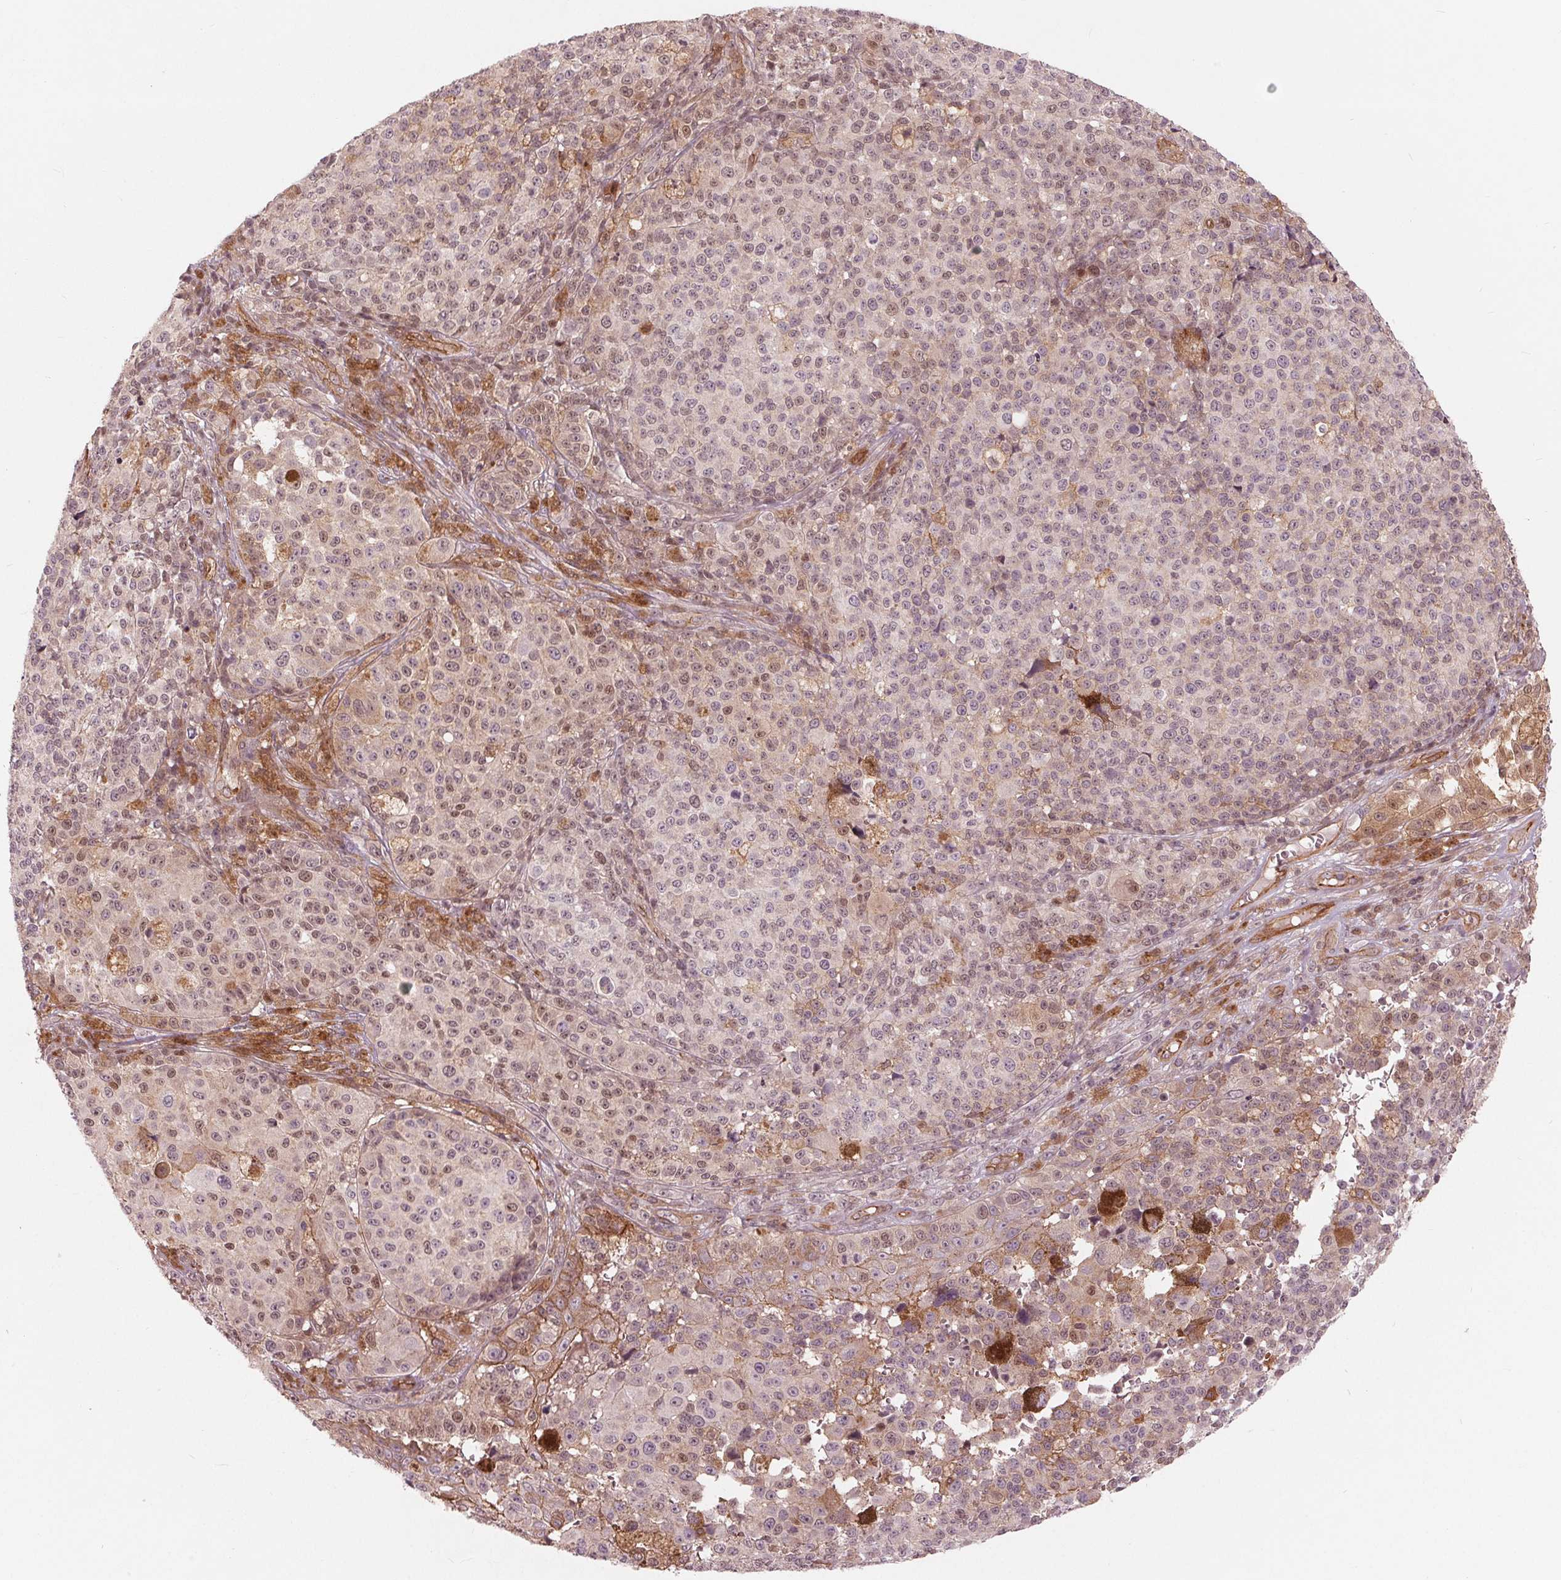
{"staining": {"intensity": "moderate", "quantity": "<25%", "location": "cytoplasmic/membranous,nuclear"}, "tissue": "melanoma", "cell_type": "Tumor cells", "image_type": "cancer", "snomed": [{"axis": "morphology", "description": "Malignant melanoma, NOS"}, {"axis": "topography", "description": "Skin"}], "caption": "Protein analysis of melanoma tissue demonstrates moderate cytoplasmic/membranous and nuclear positivity in about <25% of tumor cells.", "gene": "TXNIP", "patient": {"sex": "female", "age": 58}}